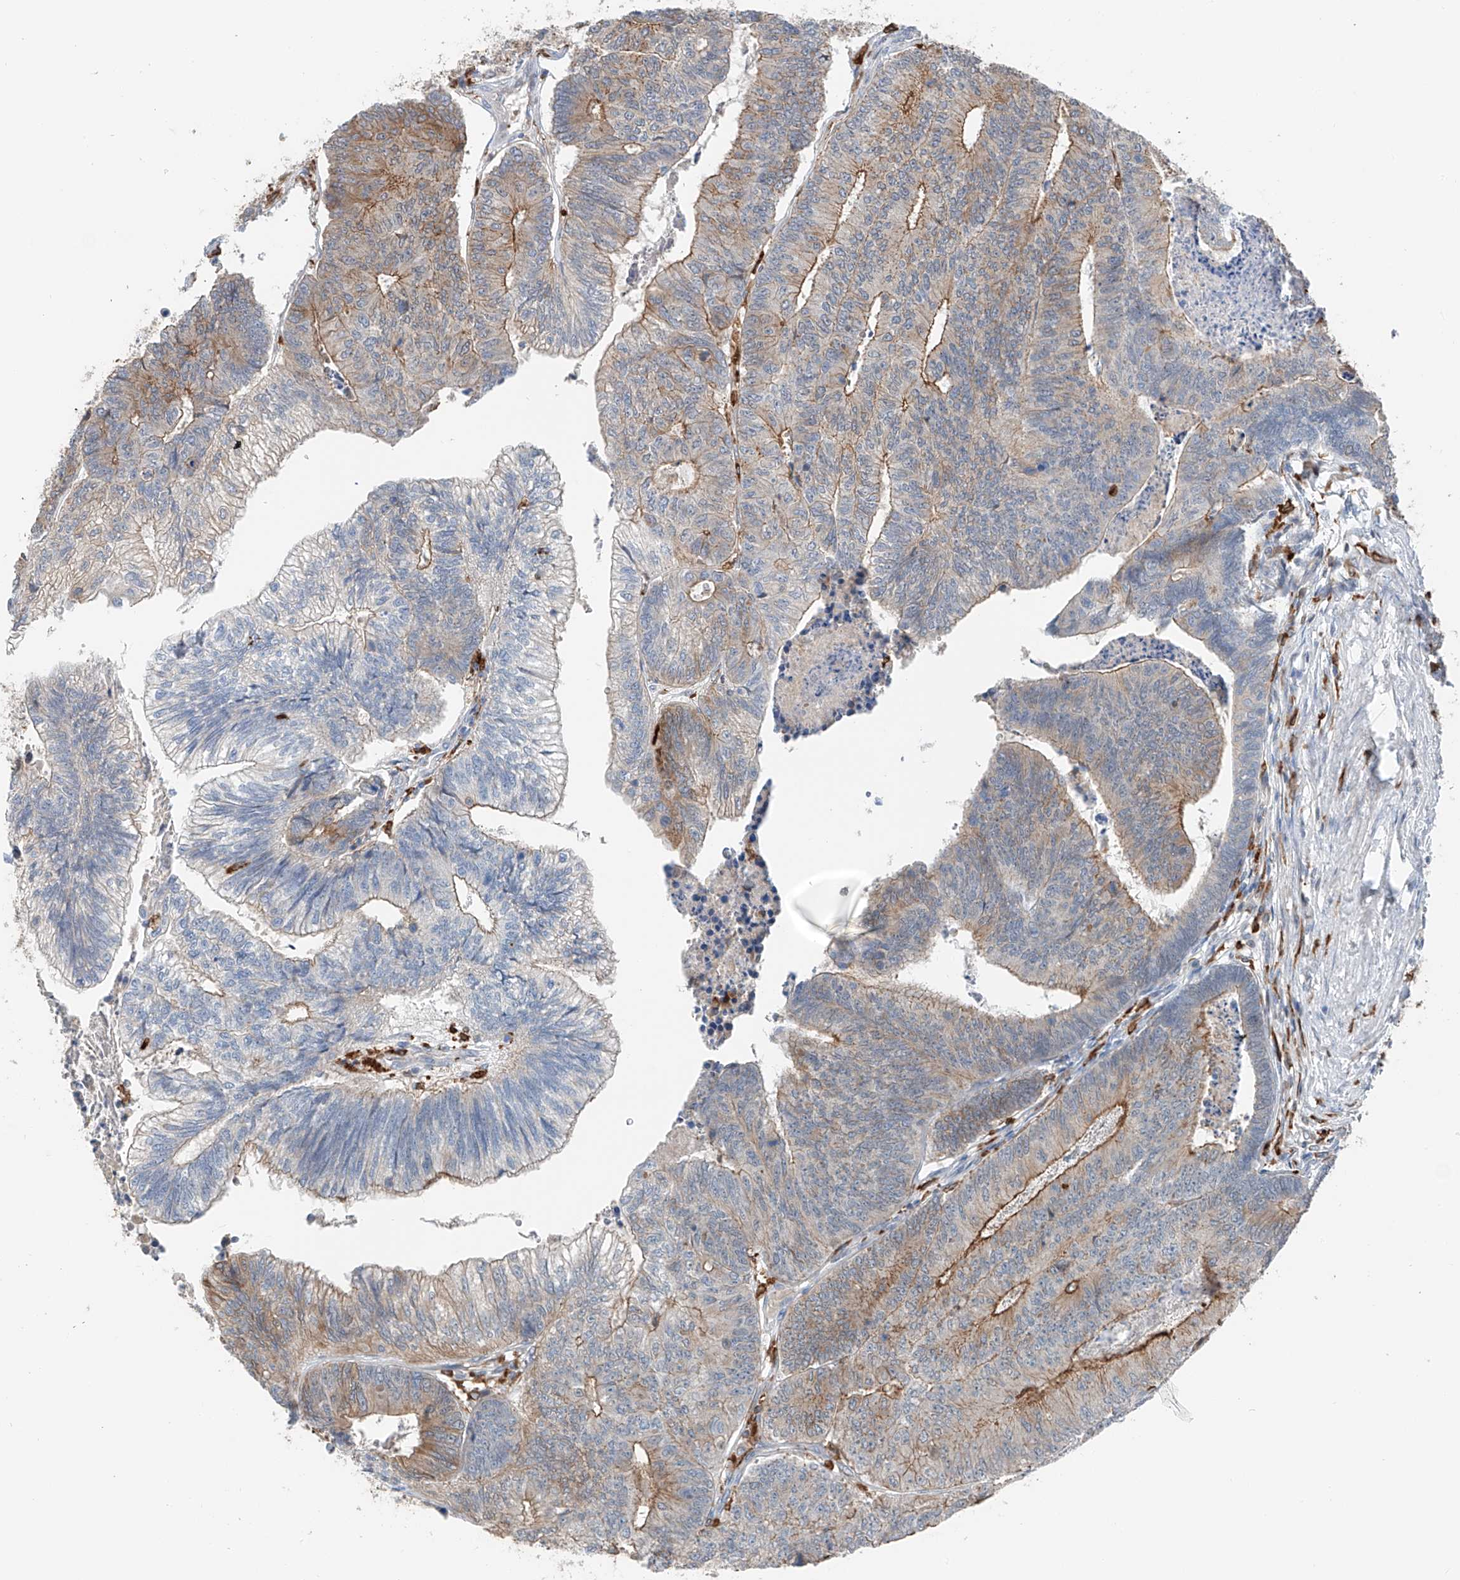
{"staining": {"intensity": "moderate", "quantity": "25%-75%", "location": "cytoplasmic/membranous"}, "tissue": "colorectal cancer", "cell_type": "Tumor cells", "image_type": "cancer", "snomed": [{"axis": "morphology", "description": "Adenocarcinoma, NOS"}, {"axis": "topography", "description": "Colon"}], "caption": "Moderate cytoplasmic/membranous positivity is identified in about 25%-75% of tumor cells in adenocarcinoma (colorectal).", "gene": "TBXAS1", "patient": {"sex": "female", "age": 67}}